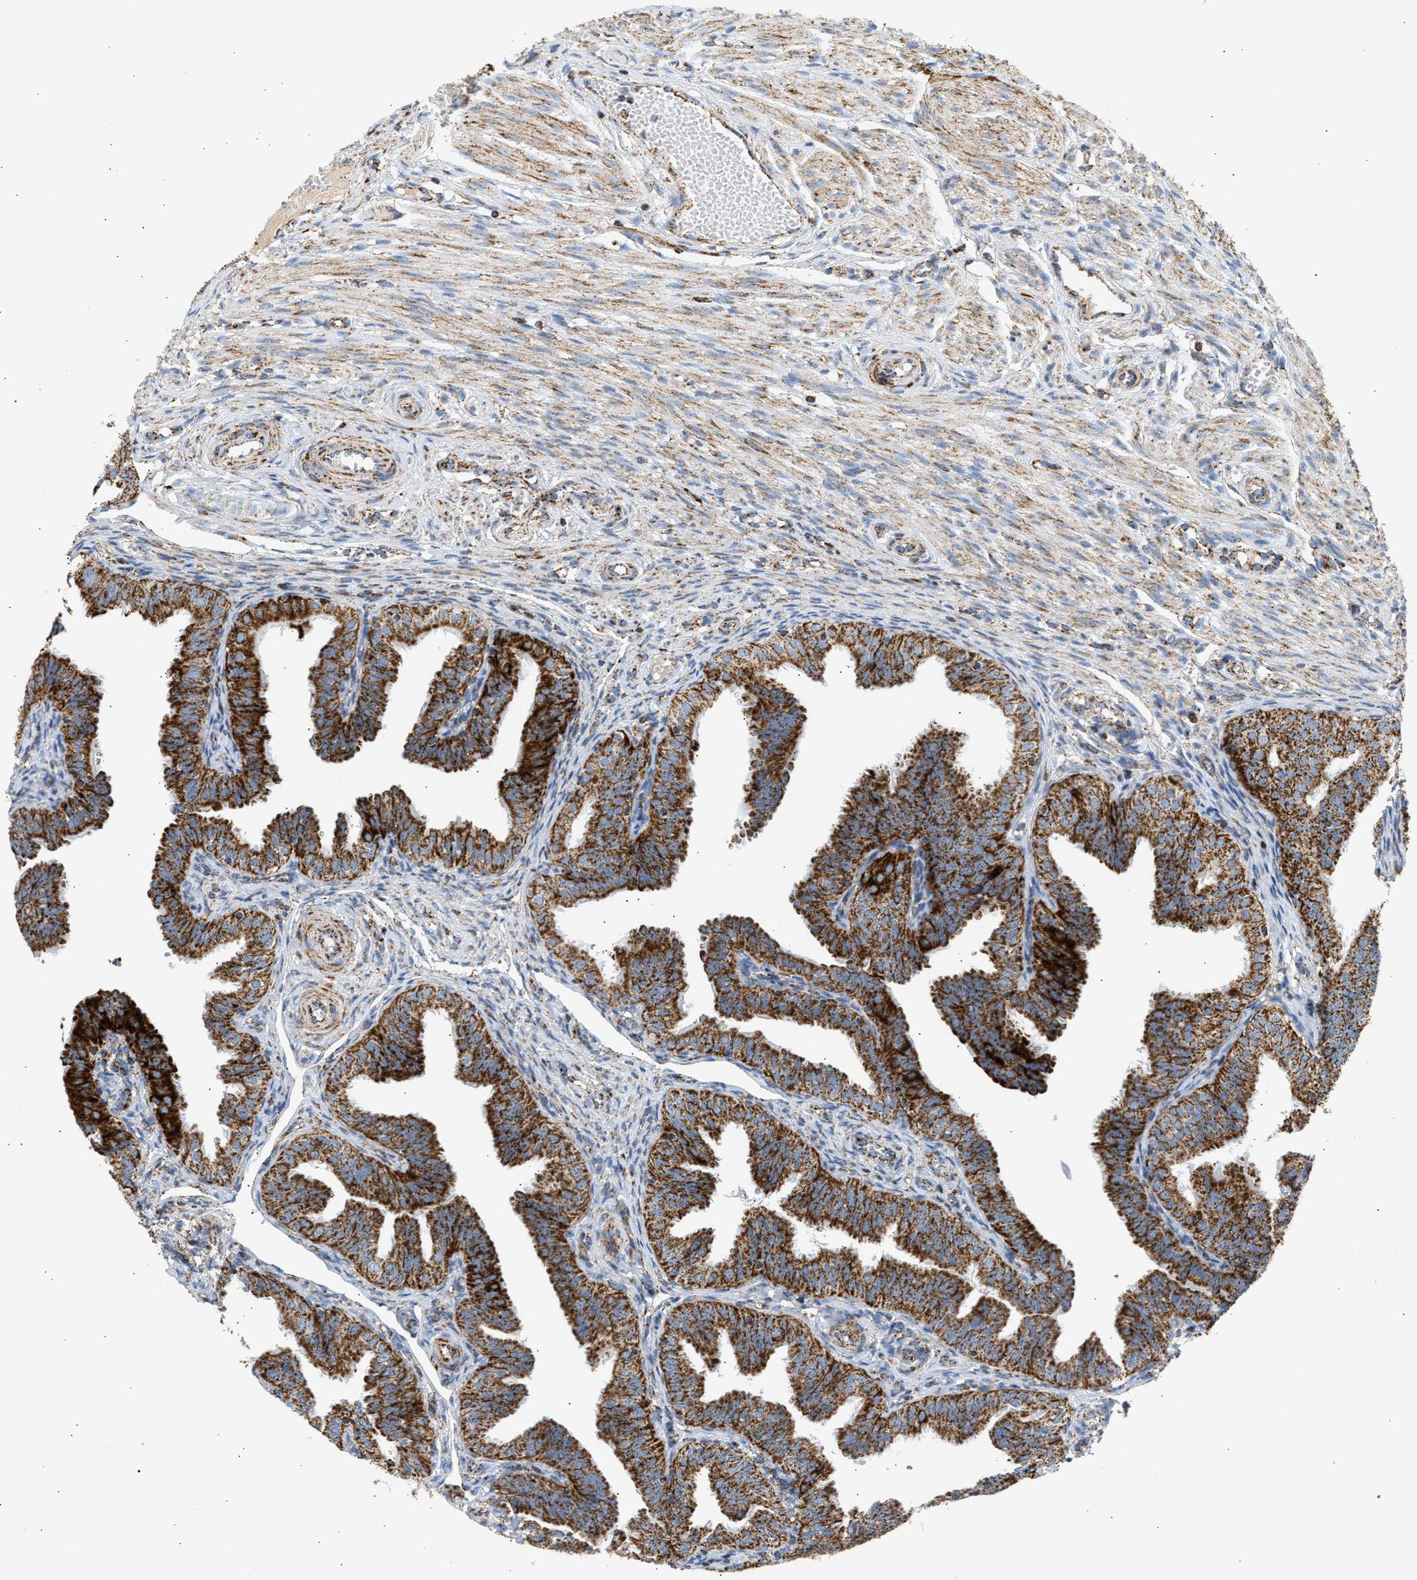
{"staining": {"intensity": "strong", "quantity": ">75%", "location": "cytoplasmic/membranous"}, "tissue": "fallopian tube", "cell_type": "Glandular cells", "image_type": "normal", "snomed": [{"axis": "morphology", "description": "Normal tissue, NOS"}, {"axis": "topography", "description": "Fallopian tube"}], "caption": "A high amount of strong cytoplasmic/membranous positivity is identified in approximately >75% of glandular cells in normal fallopian tube.", "gene": "OGDH", "patient": {"sex": "female", "age": 35}}